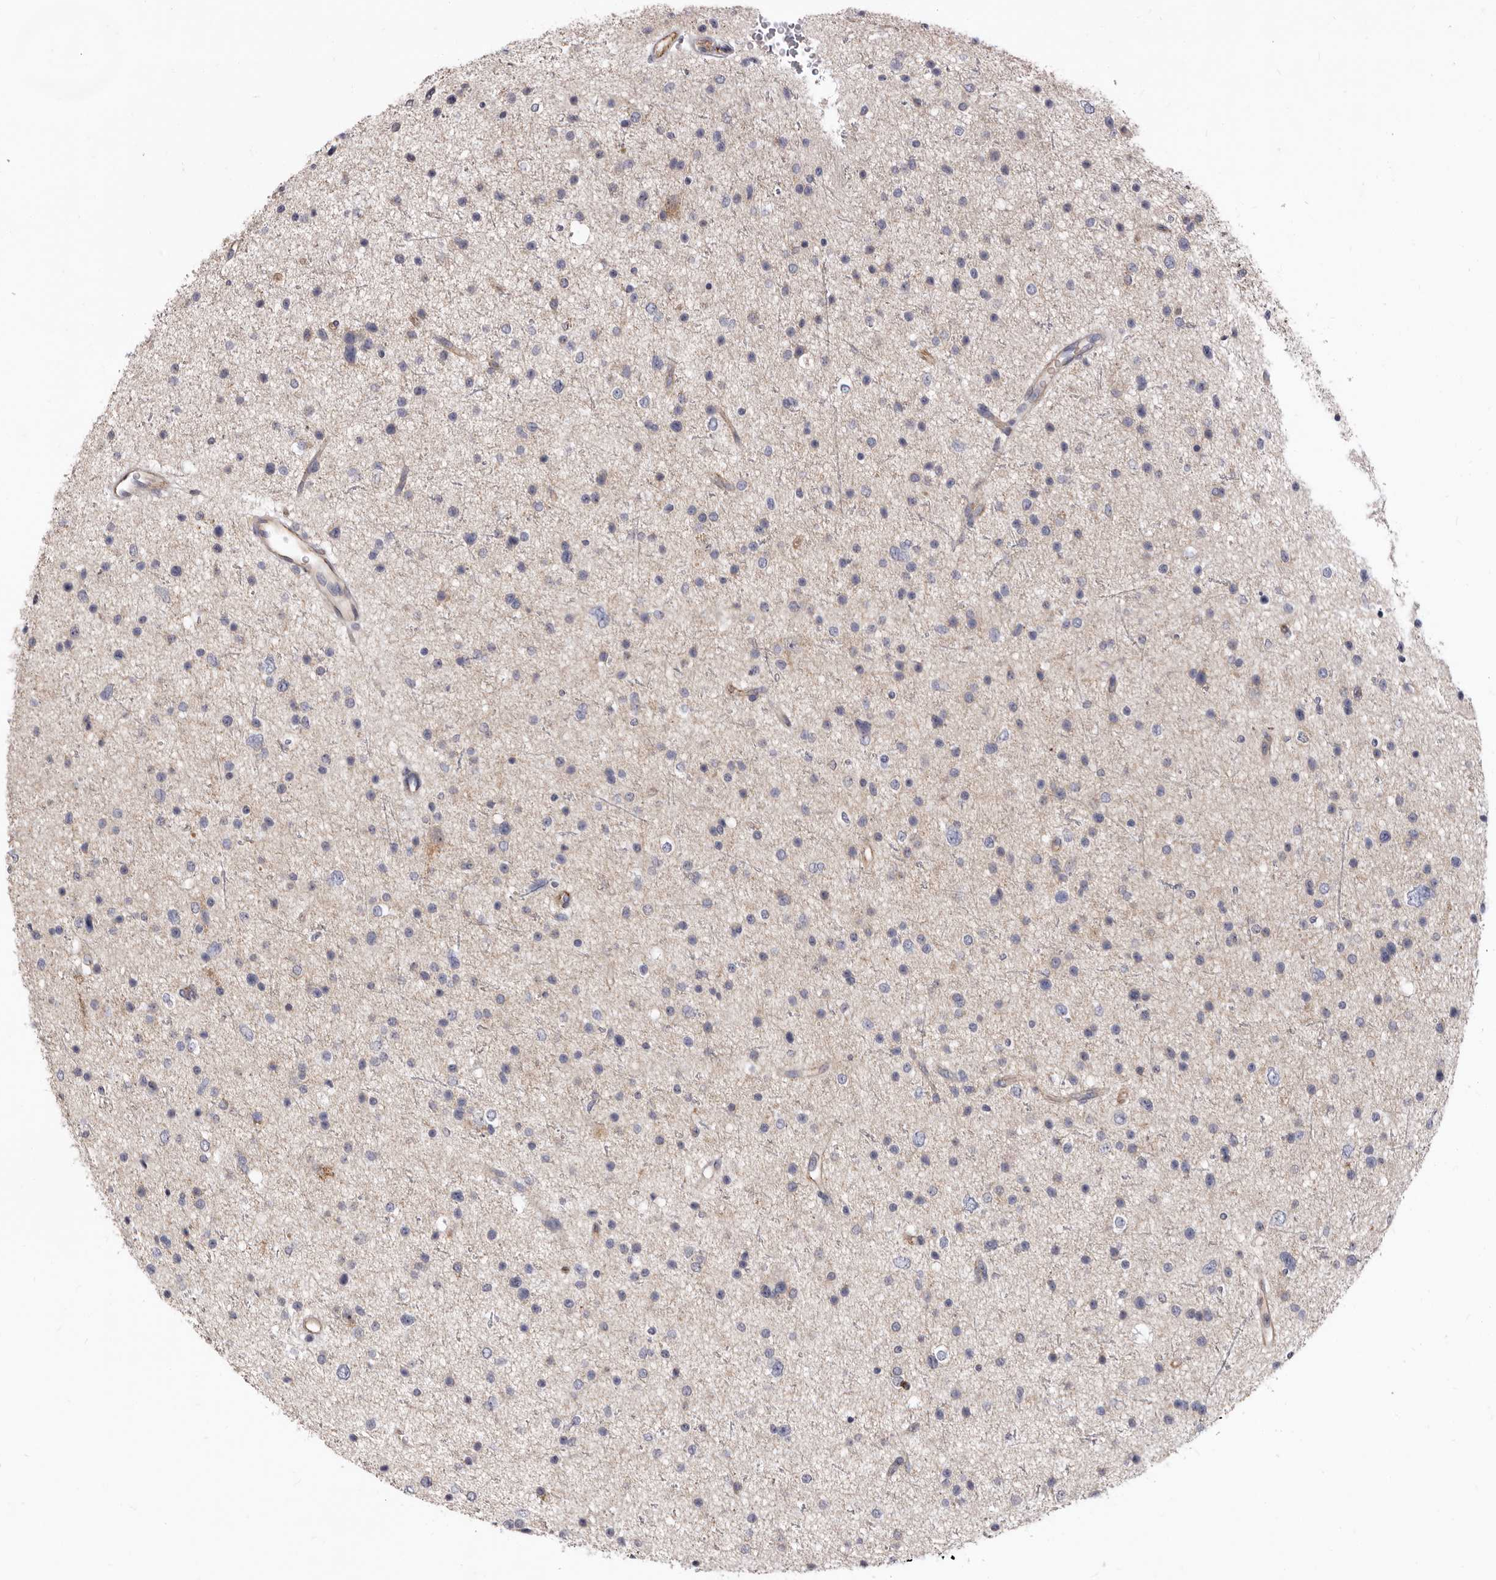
{"staining": {"intensity": "negative", "quantity": "none", "location": "none"}, "tissue": "glioma", "cell_type": "Tumor cells", "image_type": "cancer", "snomed": [{"axis": "morphology", "description": "Glioma, malignant, Low grade"}, {"axis": "topography", "description": "Brain"}], "caption": "Immunohistochemical staining of human glioma shows no significant positivity in tumor cells. The staining was performed using DAB (3,3'-diaminobenzidine) to visualize the protein expression in brown, while the nuclei were stained in blue with hematoxylin (Magnification: 20x).", "gene": "FMO2", "patient": {"sex": "female", "age": 37}}